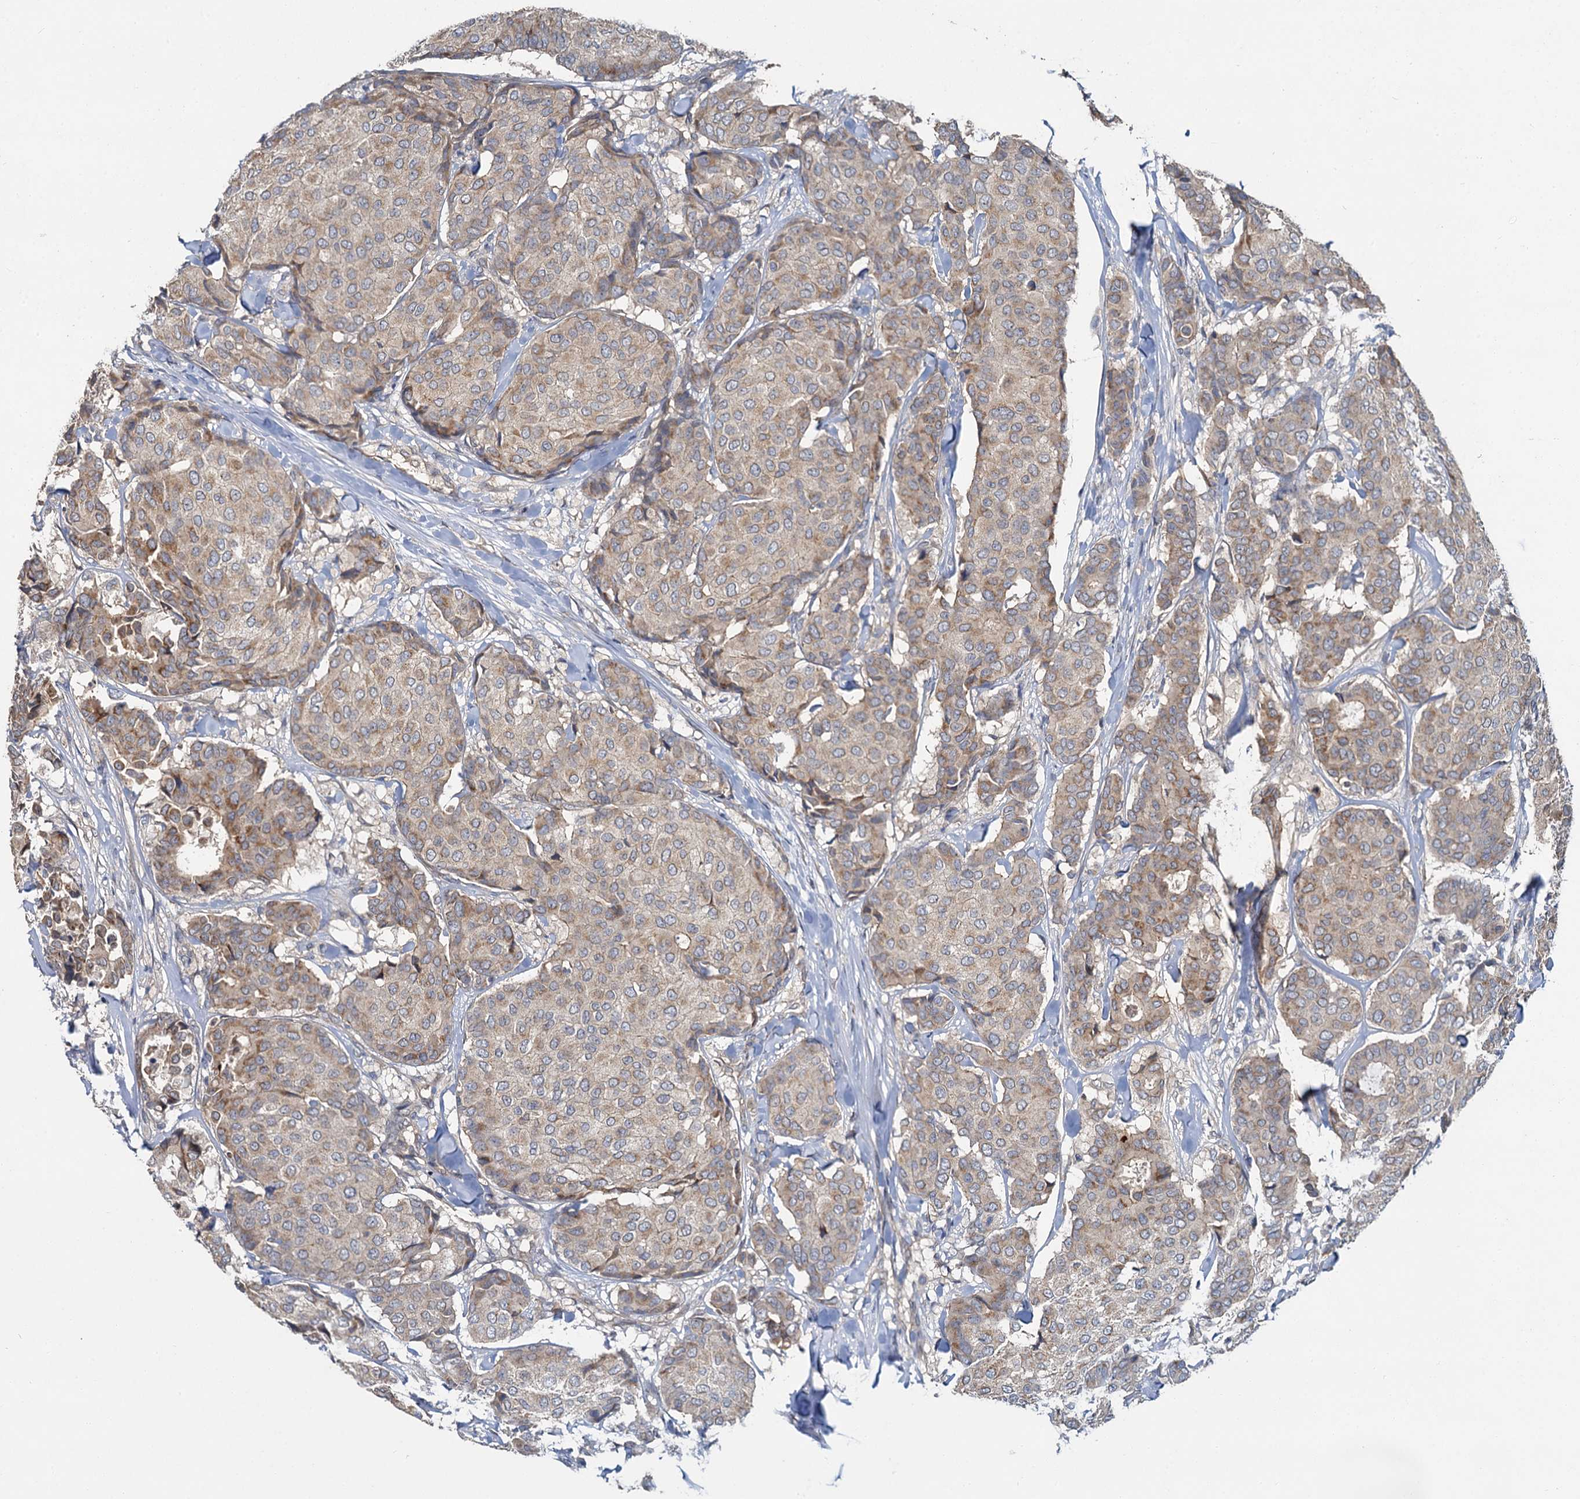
{"staining": {"intensity": "weak", "quantity": ">75%", "location": "cytoplasmic/membranous"}, "tissue": "breast cancer", "cell_type": "Tumor cells", "image_type": "cancer", "snomed": [{"axis": "morphology", "description": "Duct carcinoma"}, {"axis": "topography", "description": "Breast"}], "caption": "Weak cytoplasmic/membranous protein staining is identified in about >75% of tumor cells in infiltrating ductal carcinoma (breast).", "gene": "ZNF324", "patient": {"sex": "female", "age": 75}}